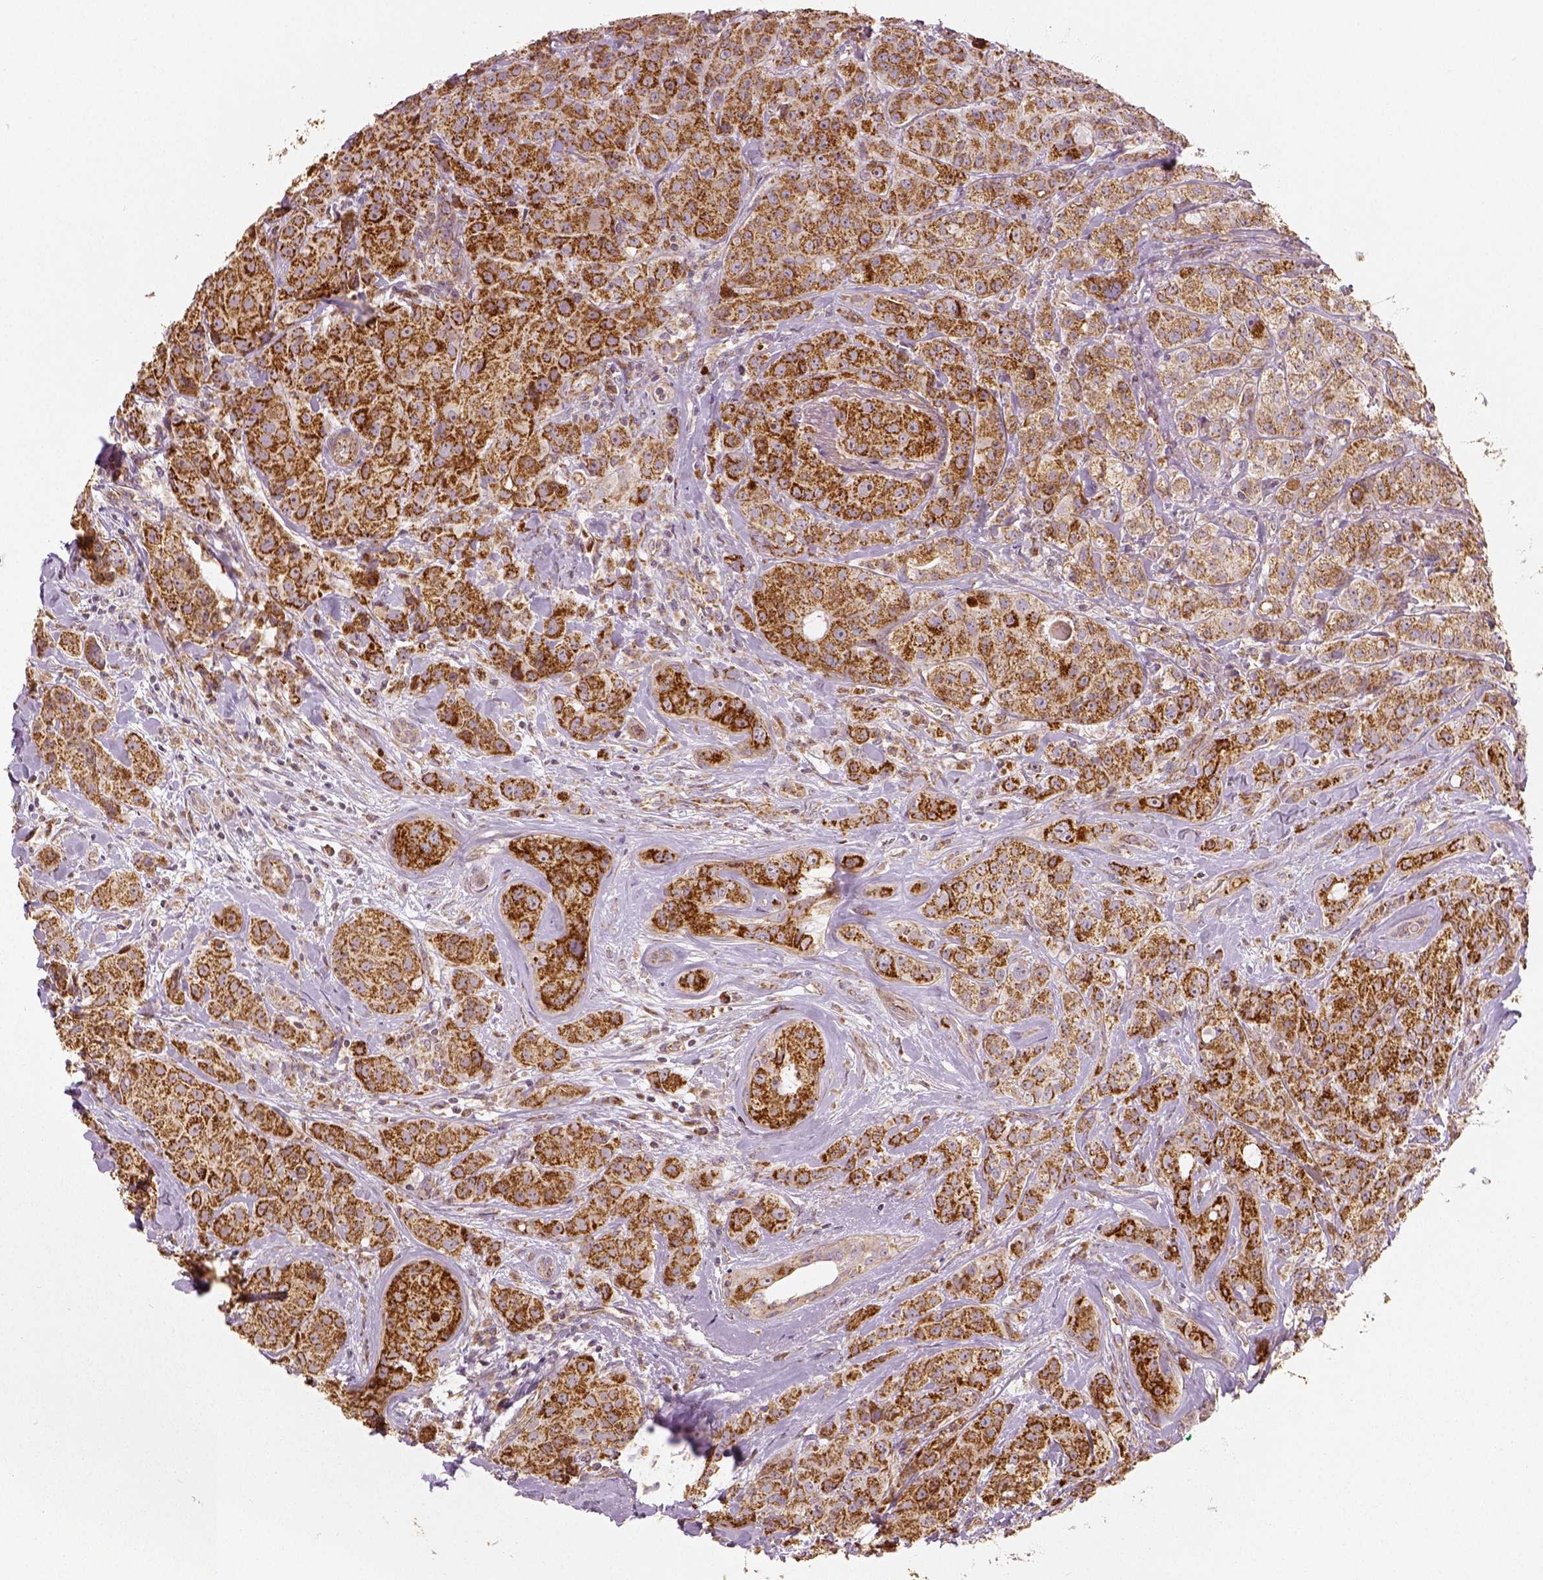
{"staining": {"intensity": "strong", "quantity": ">75%", "location": "cytoplasmic/membranous"}, "tissue": "breast cancer", "cell_type": "Tumor cells", "image_type": "cancer", "snomed": [{"axis": "morphology", "description": "Duct carcinoma"}, {"axis": "topography", "description": "Breast"}], "caption": "Brown immunohistochemical staining in human breast invasive ductal carcinoma reveals strong cytoplasmic/membranous positivity in about >75% of tumor cells. Nuclei are stained in blue.", "gene": "PGAM5", "patient": {"sex": "female", "age": 43}}